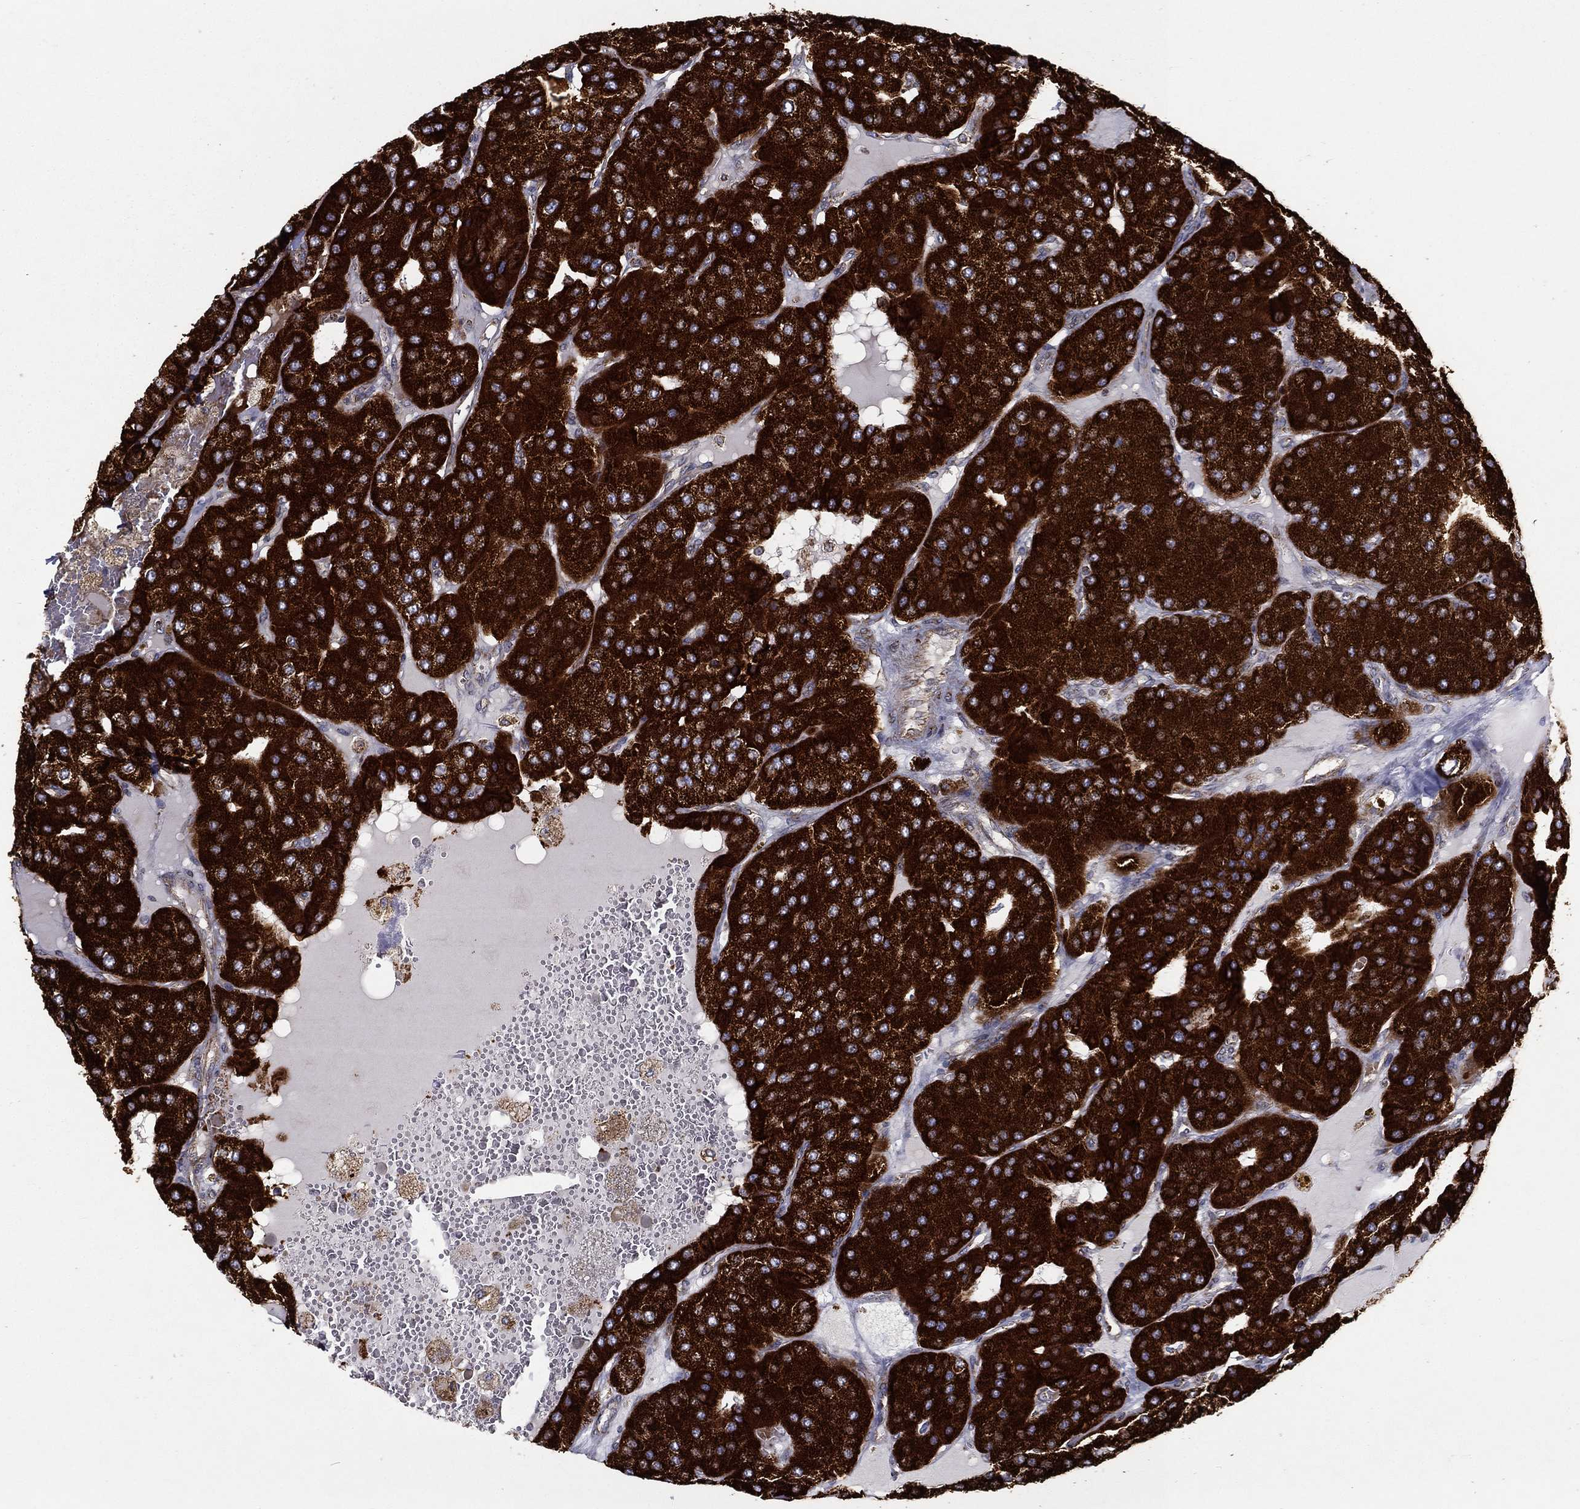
{"staining": {"intensity": "strong", "quantity": ">75%", "location": "cytoplasmic/membranous"}, "tissue": "parathyroid gland", "cell_type": "Glandular cells", "image_type": "normal", "snomed": [{"axis": "morphology", "description": "Normal tissue, NOS"}, {"axis": "morphology", "description": "Adenoma, NOS"}, {"axis": "topography", "description": "Parathyroid gland"}], "caption": "Parathyroid gland stained with a brown dye exhibits strong cytoplasmic/membranous positive expression in about >75% of glandular cells.", "gene": "MT", "patient": {"sex": "female", "age": 86}}